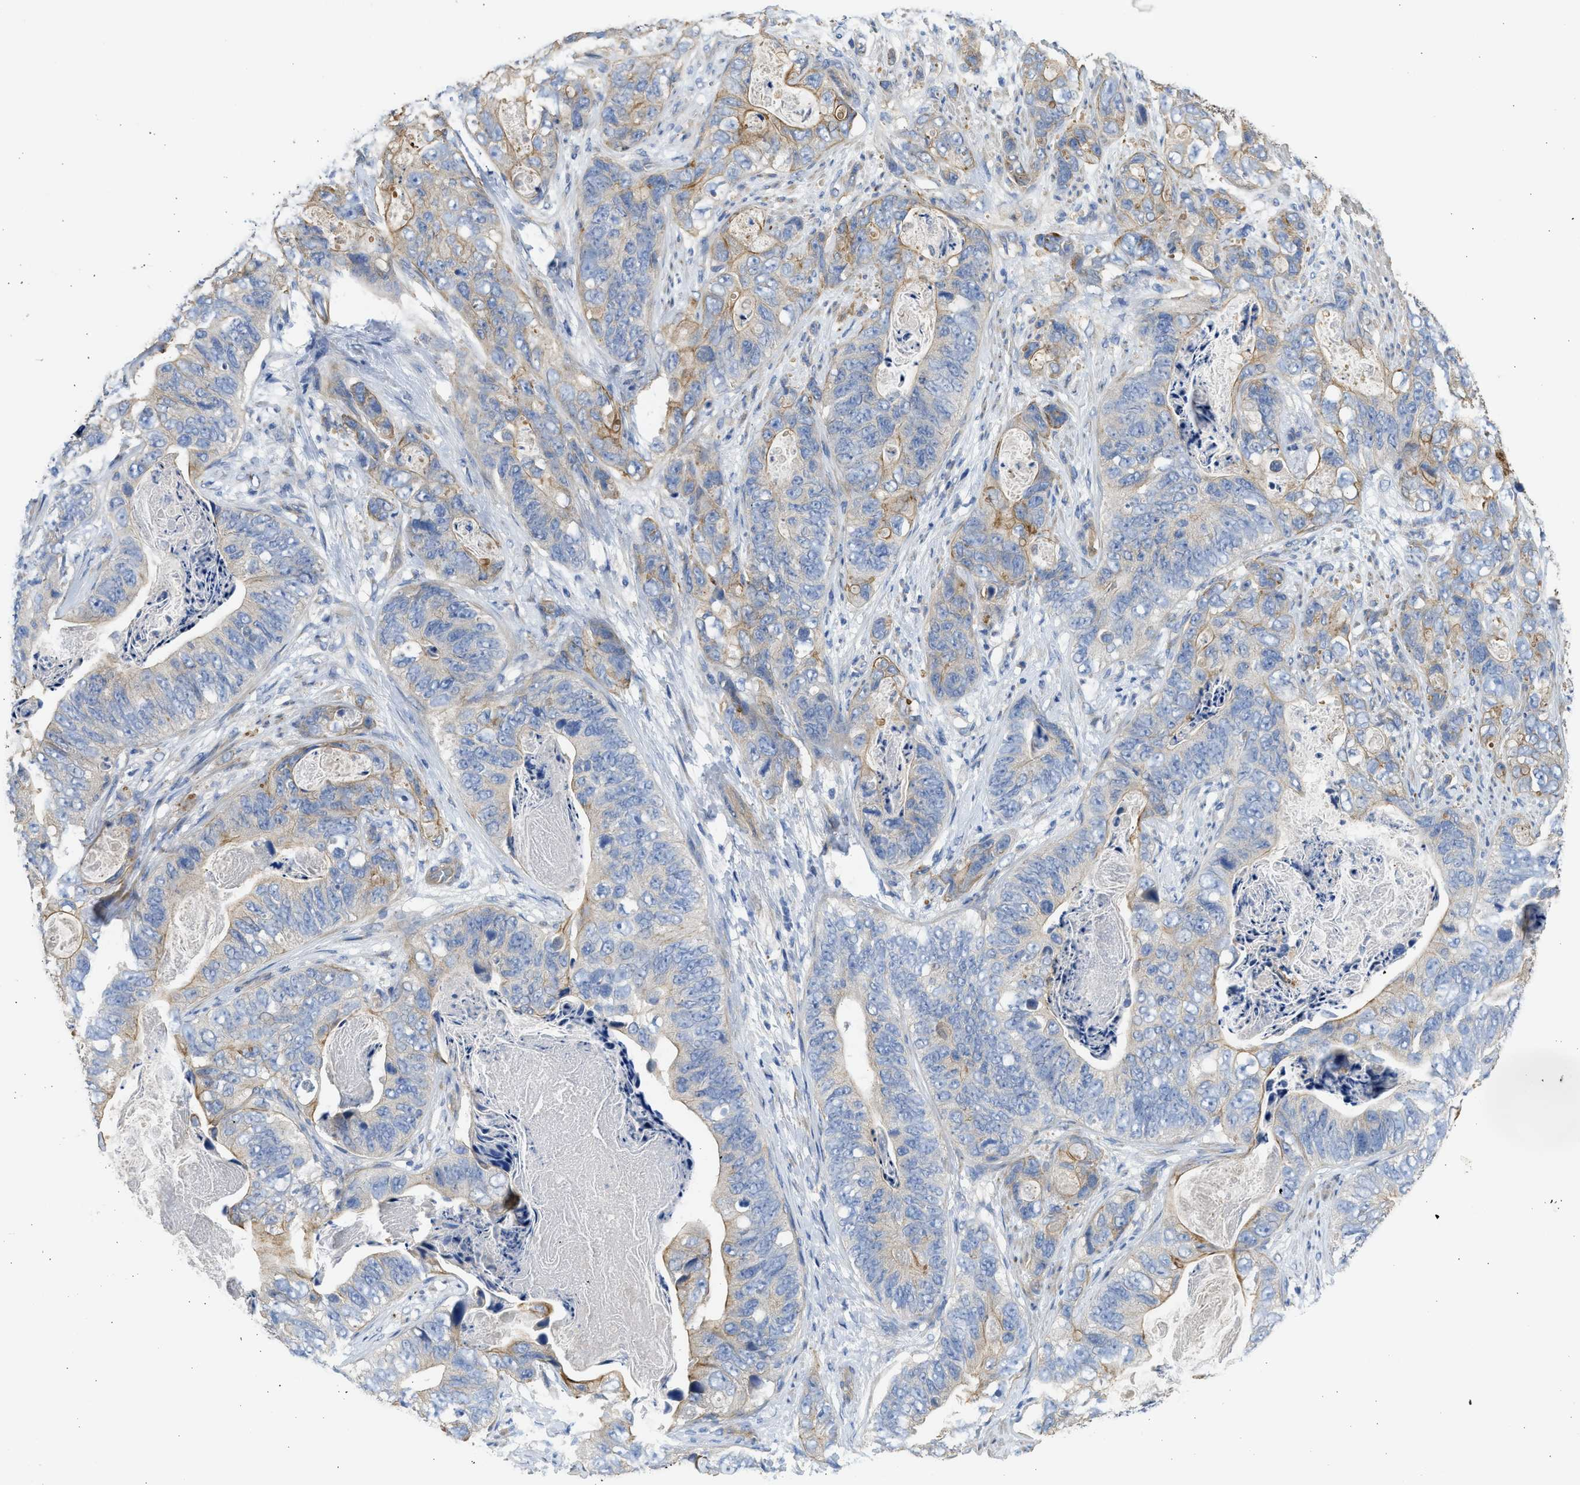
{"staining": {"intensity": "moderate", "quantity": "25%-75%", "location": "cytoplasmic/membranous"}, "tissue": "stomach cancer", "cell_type": "Tumor cells", "image_type": "cancer", "snomed": [{"axis": "morphology", "description": "Adenocarcinoma, NOS"}, {"axis": "topography", "description": "Stomach"}], "caption": "Protein staining of adenocarcinoma (stomach) tissue exhibits moderate cytoplasmic/membranous expression in approximately 25%-75% of tumor cells.", "gene": "CSRNP2", "patient": {"sex": "female", "age": 89}}